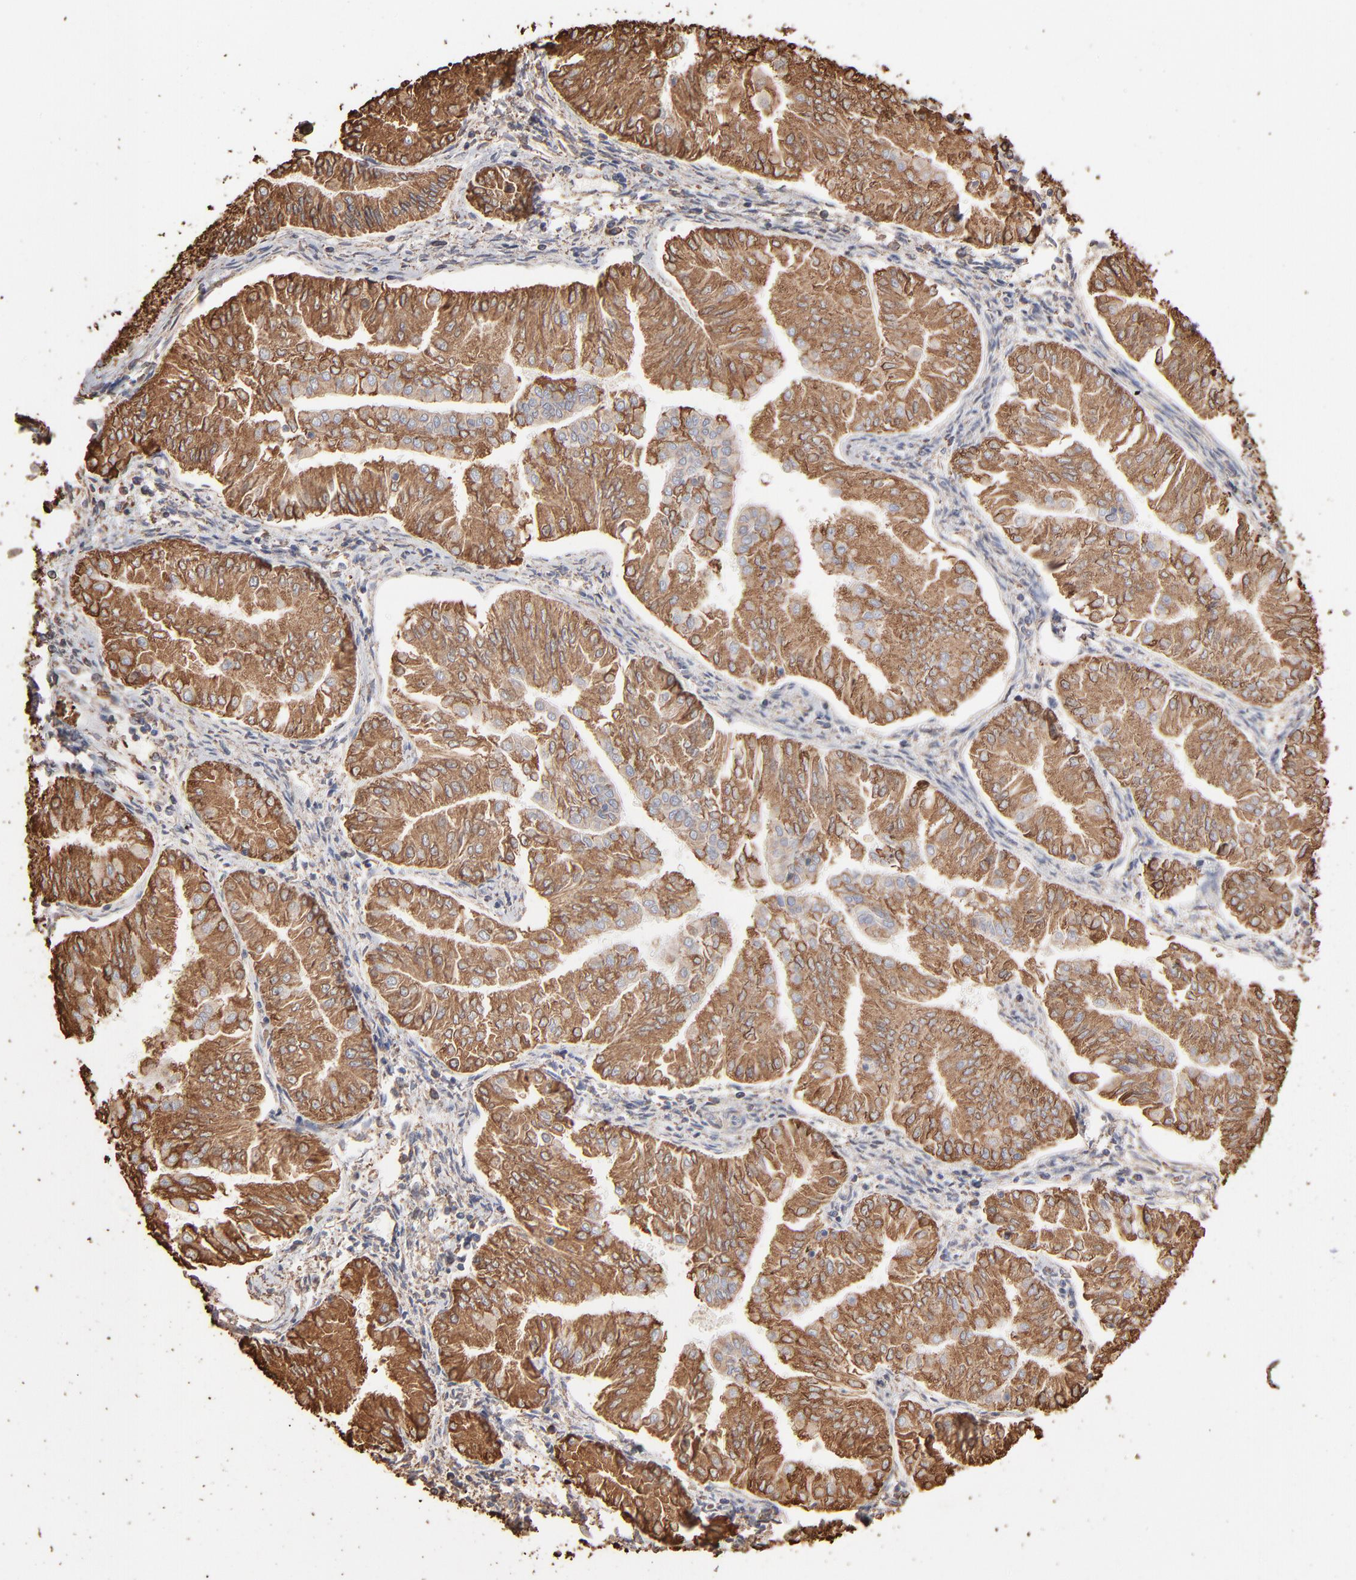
{"staining": {"intensity": "moderate", "quantity": ">75%", "location": "cytoplasmic/membranous"}, "tissue": "endometrial cancer", "cell_type": "Tumor cells", "image_type": "cancer", "snomed": [{"axis": "morphology", "description": "Adenocarcinoma, NOS"}, {"axis": "topography", "description": "Endometrium"}], "caption": "The image demonstrates staining of endometrial cancer, revealing moderate cytoplasmic/membranous protein staining (brown color) within tumor cells. The protein of interest is shown in brown color, while the nuclei are stained blue.", "gene": "PDIA3", "patient": {"sex": "female", "age": 53}}